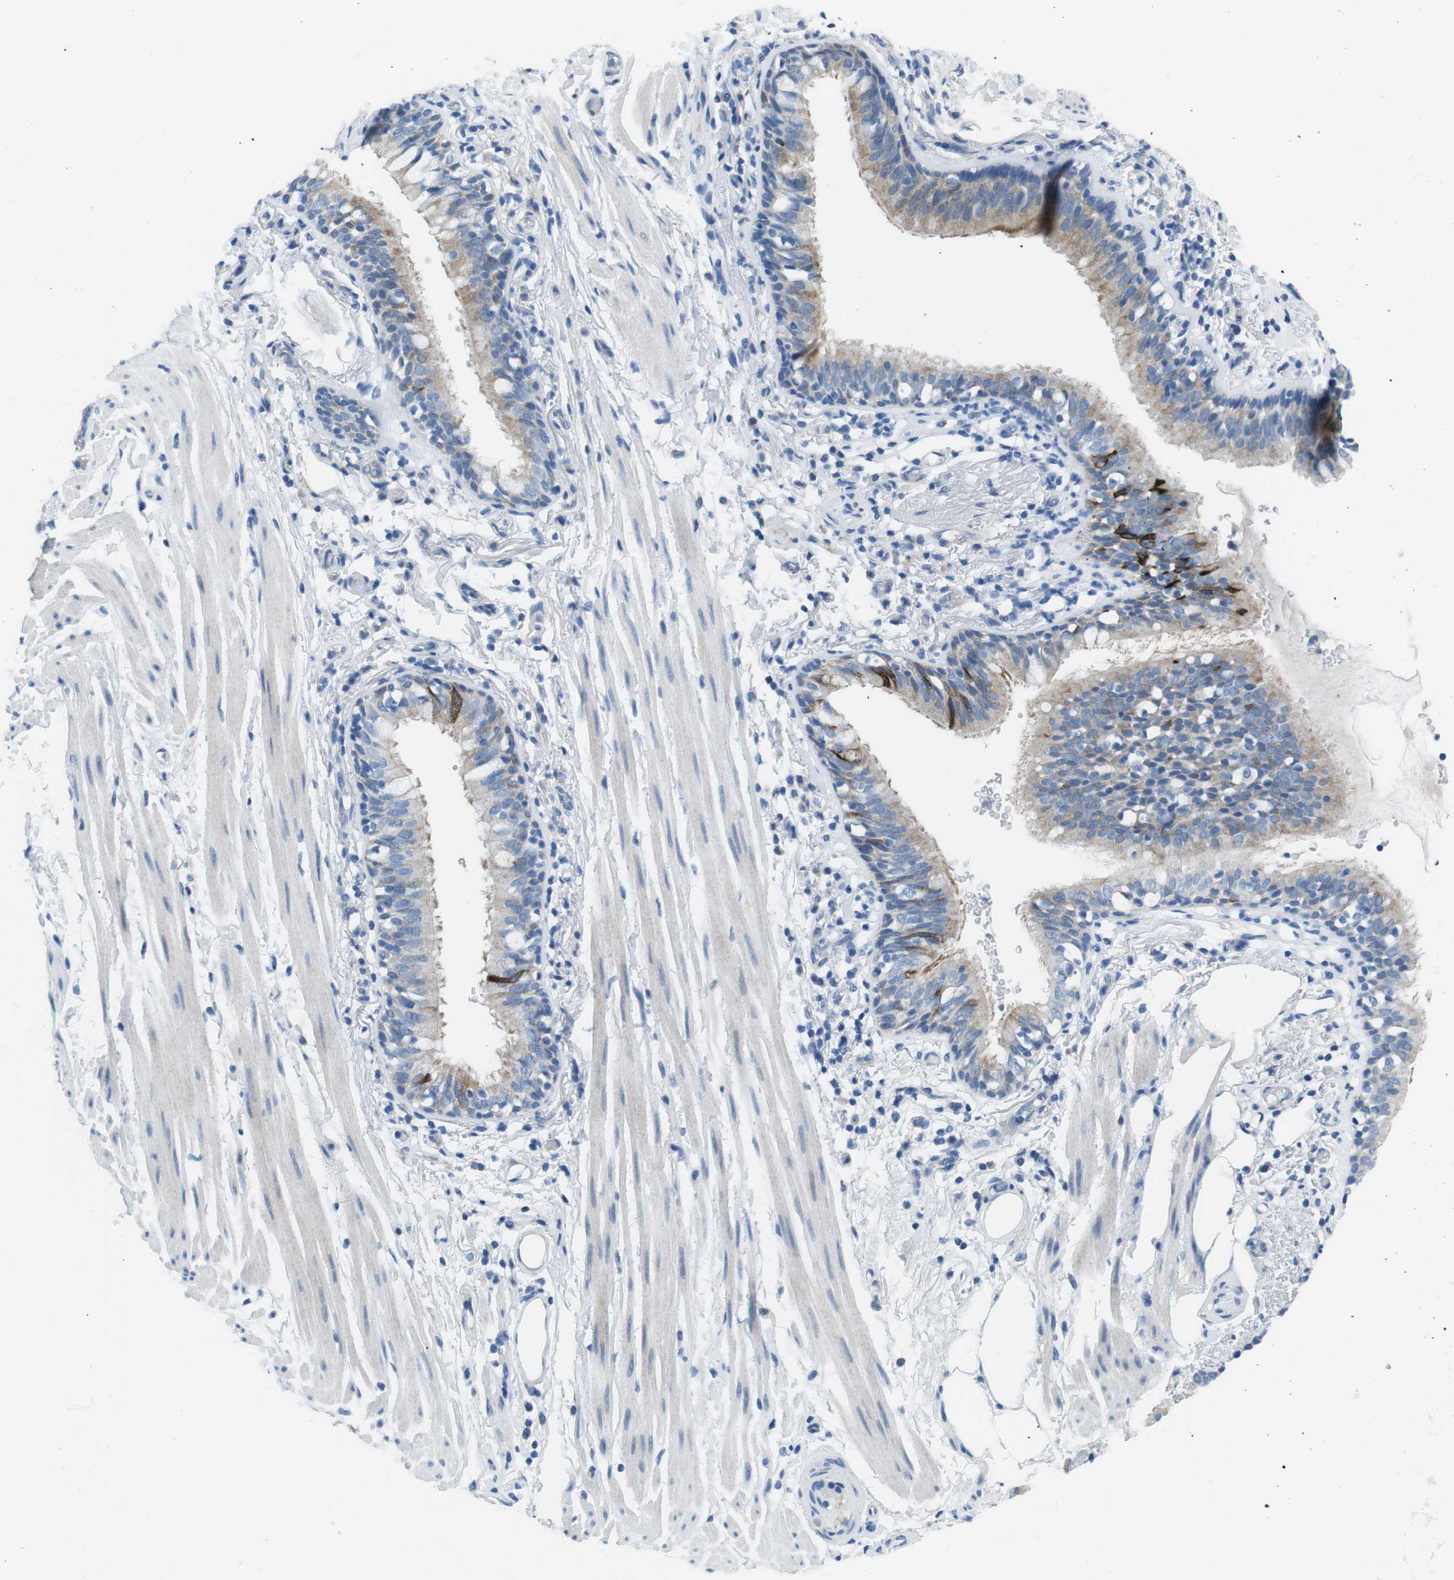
{"staining": {"intensity": "strong", "quantity": "<25%", "location": "cytoplasmic/membranous"}, "tissue": "bronchus", "cell_type": "Respiratory epithelial cells", "image_type": "normal", "snomed": [{"axis": "morphology", "description": "Normal tissue, NOS"}, {"axis": "morphology", "description": "Inflammation, NOS"}, {"axis": "topography", "description": "Cartilage tissue"}, {"axis": "topography", "description": "Bronchus"}], "caption": "Respiratory epithelial cells exhibit medium levels of strong cytoplasmic/membranous positivity in approximately <25% of cells in unremarkable bronchus. The staining is performed using DAB brown chromogen to label protein expression. The nuclei are counter-stained blue using hematoxylin.", "gene": "MUC2", "patient": {"sex": "male", "age": 77}}